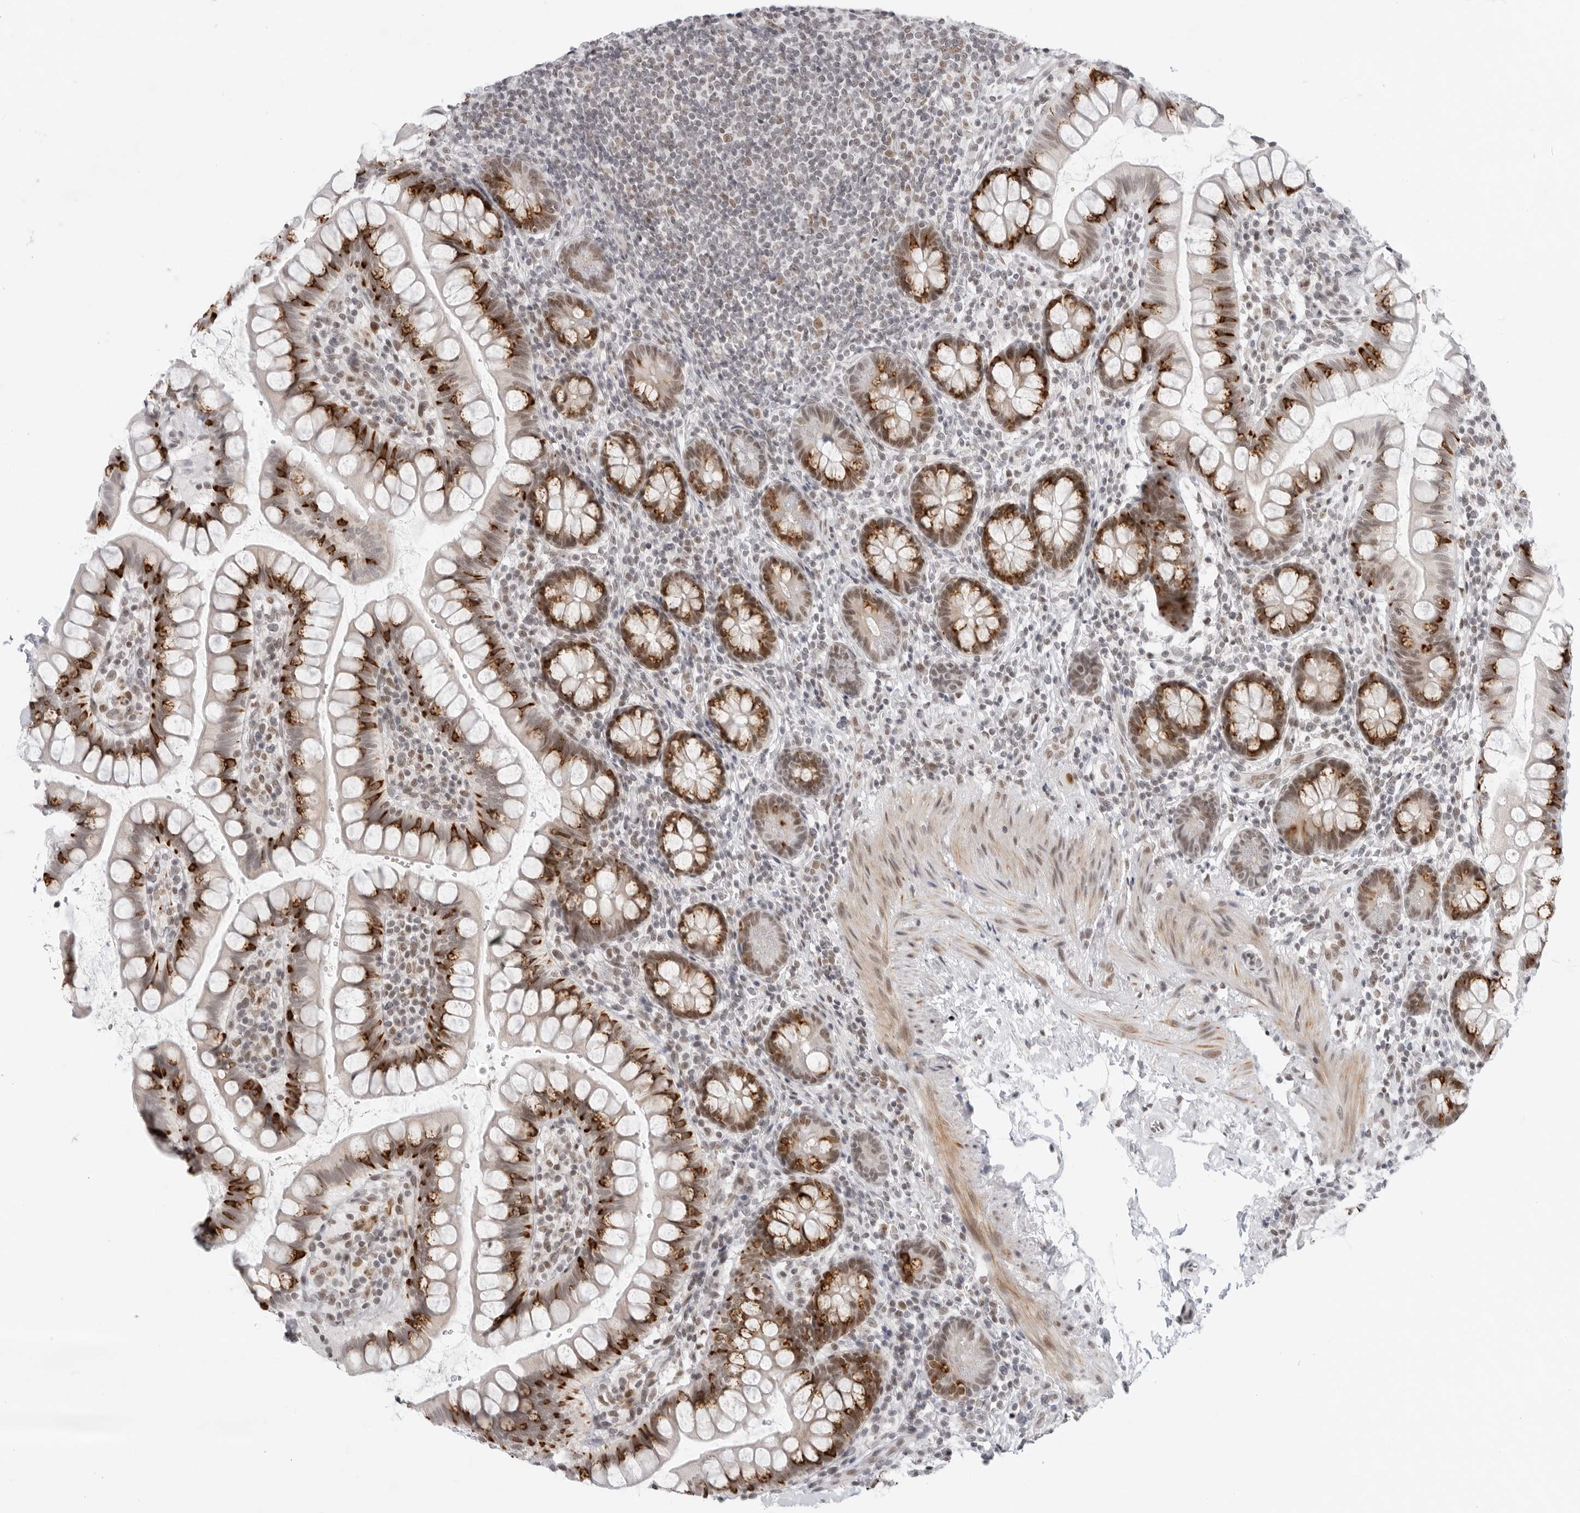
{"staining": {"intensity": "strong", "quantity": "25%-75%", "location": "cytoplasmic/membranous"}, "tissue": "small intestine", "cell_type": "Glandular cells", "image_type": "normal", "snomed": [{"axis": "morphology", "description": "Normal tissue, NOS"}, {"axis": "topography", "description": "Small intestine"}], "caption": "Brown immunohistochemical staining in normal human small intestine reveals strong cytoplasmic/membranous expression in approximately 25%-75% of glandular cells.", "gene": "FOXK2", "patient": {"sex": "female", "age": 84}}